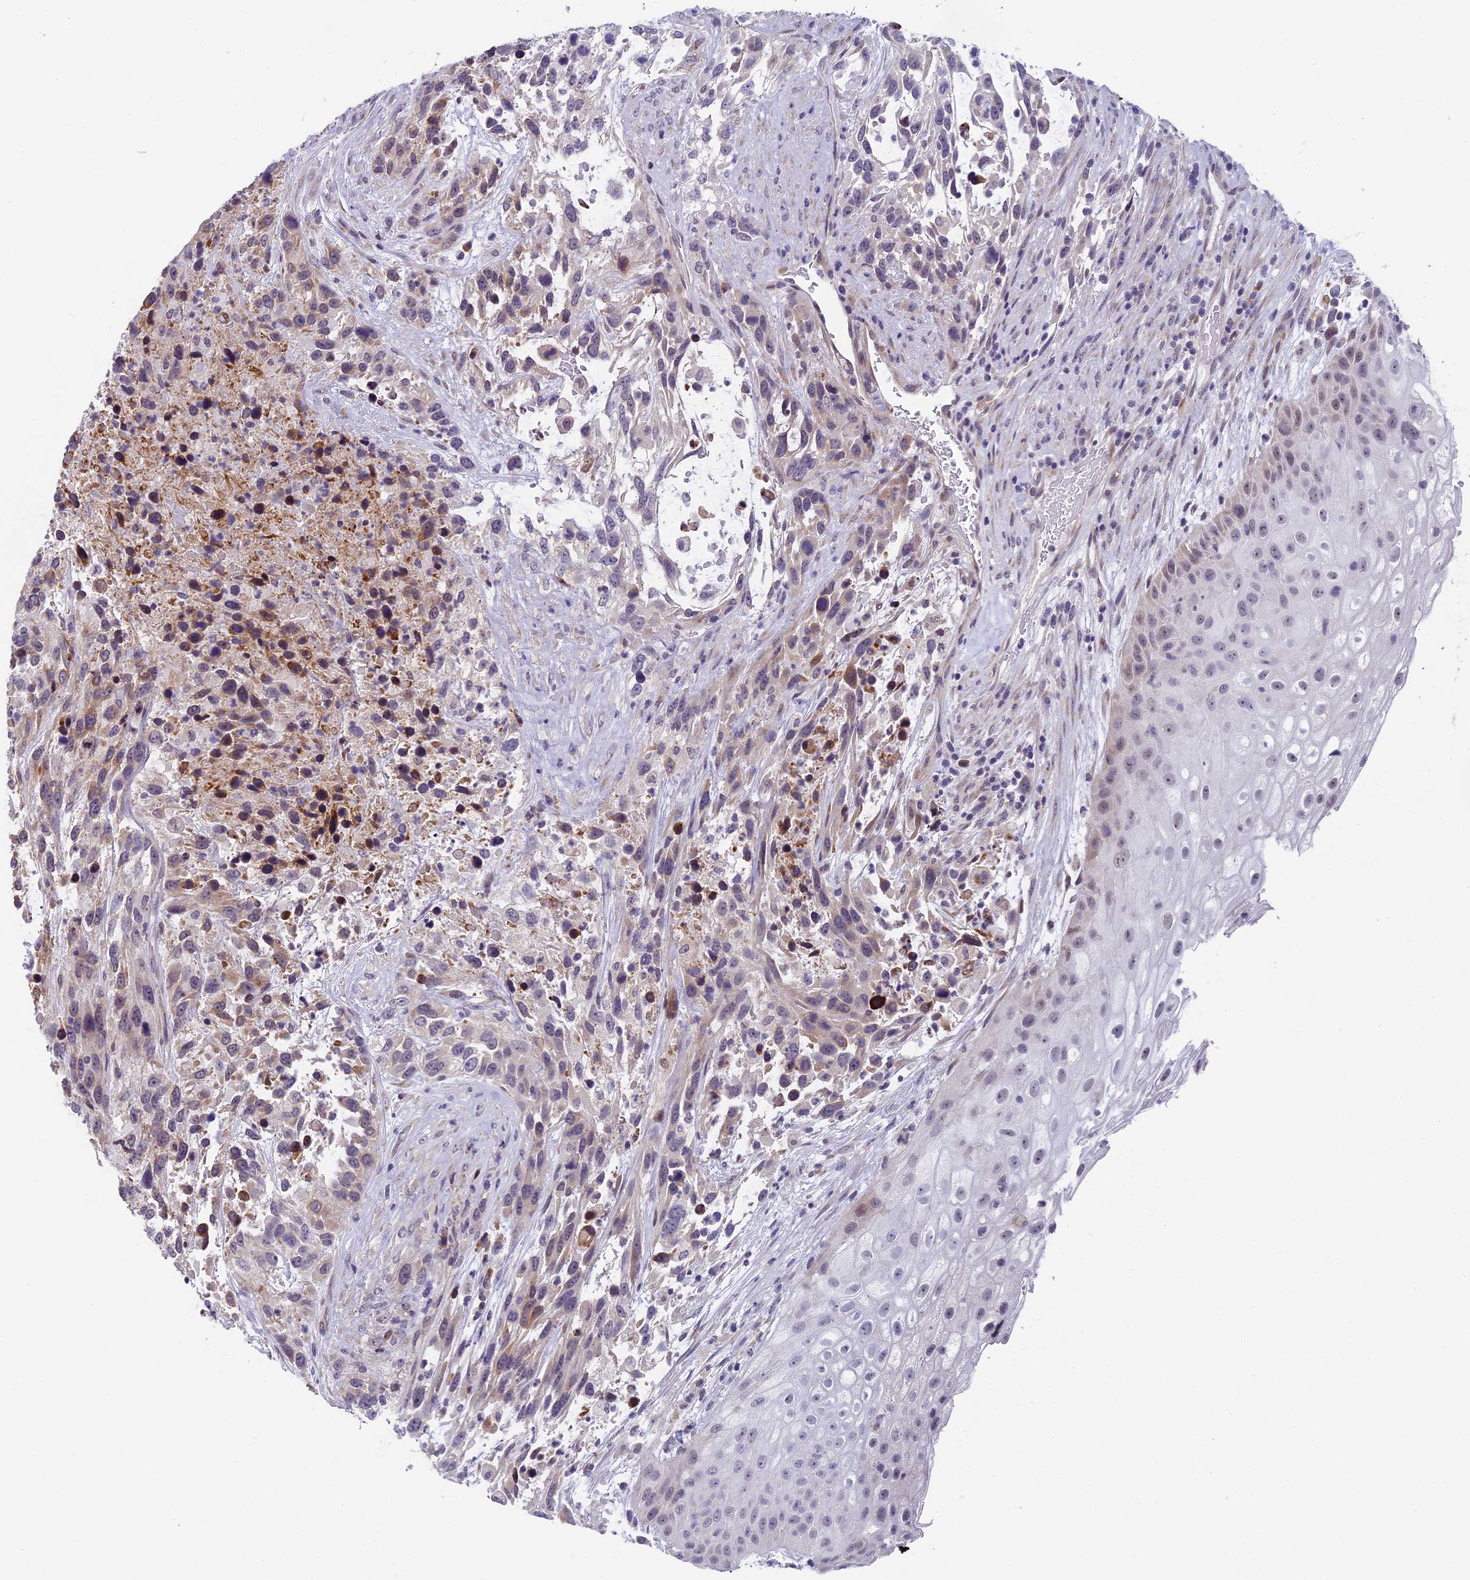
{"staining": {"intensity": "weak", "quantity": "<25%", "location": "cytoplasmic/membranous,nuclear"}, "tissue": "urothelial cancer", "cell_type": "Tumor cells", "image_type": "cancer", "snomed": [{"axis": "morphology", "description": "Urothelial carcinoma, High grade"}, {"axis": "topography", "description": "Urinary bladder"}], "caption": "IHC image of high-grade urothelial carcinoma stained for a protein (brown), which demonstrates no expression in tumor cells. Brightfield microscopy of IHC stained with DAB (3,3'-diaminobenzidine) (brown) and hematoxylin (blue), captured at high magnification.", "gene": "CNEP1R1", "patient": {"sex": "female", "age": 70}}